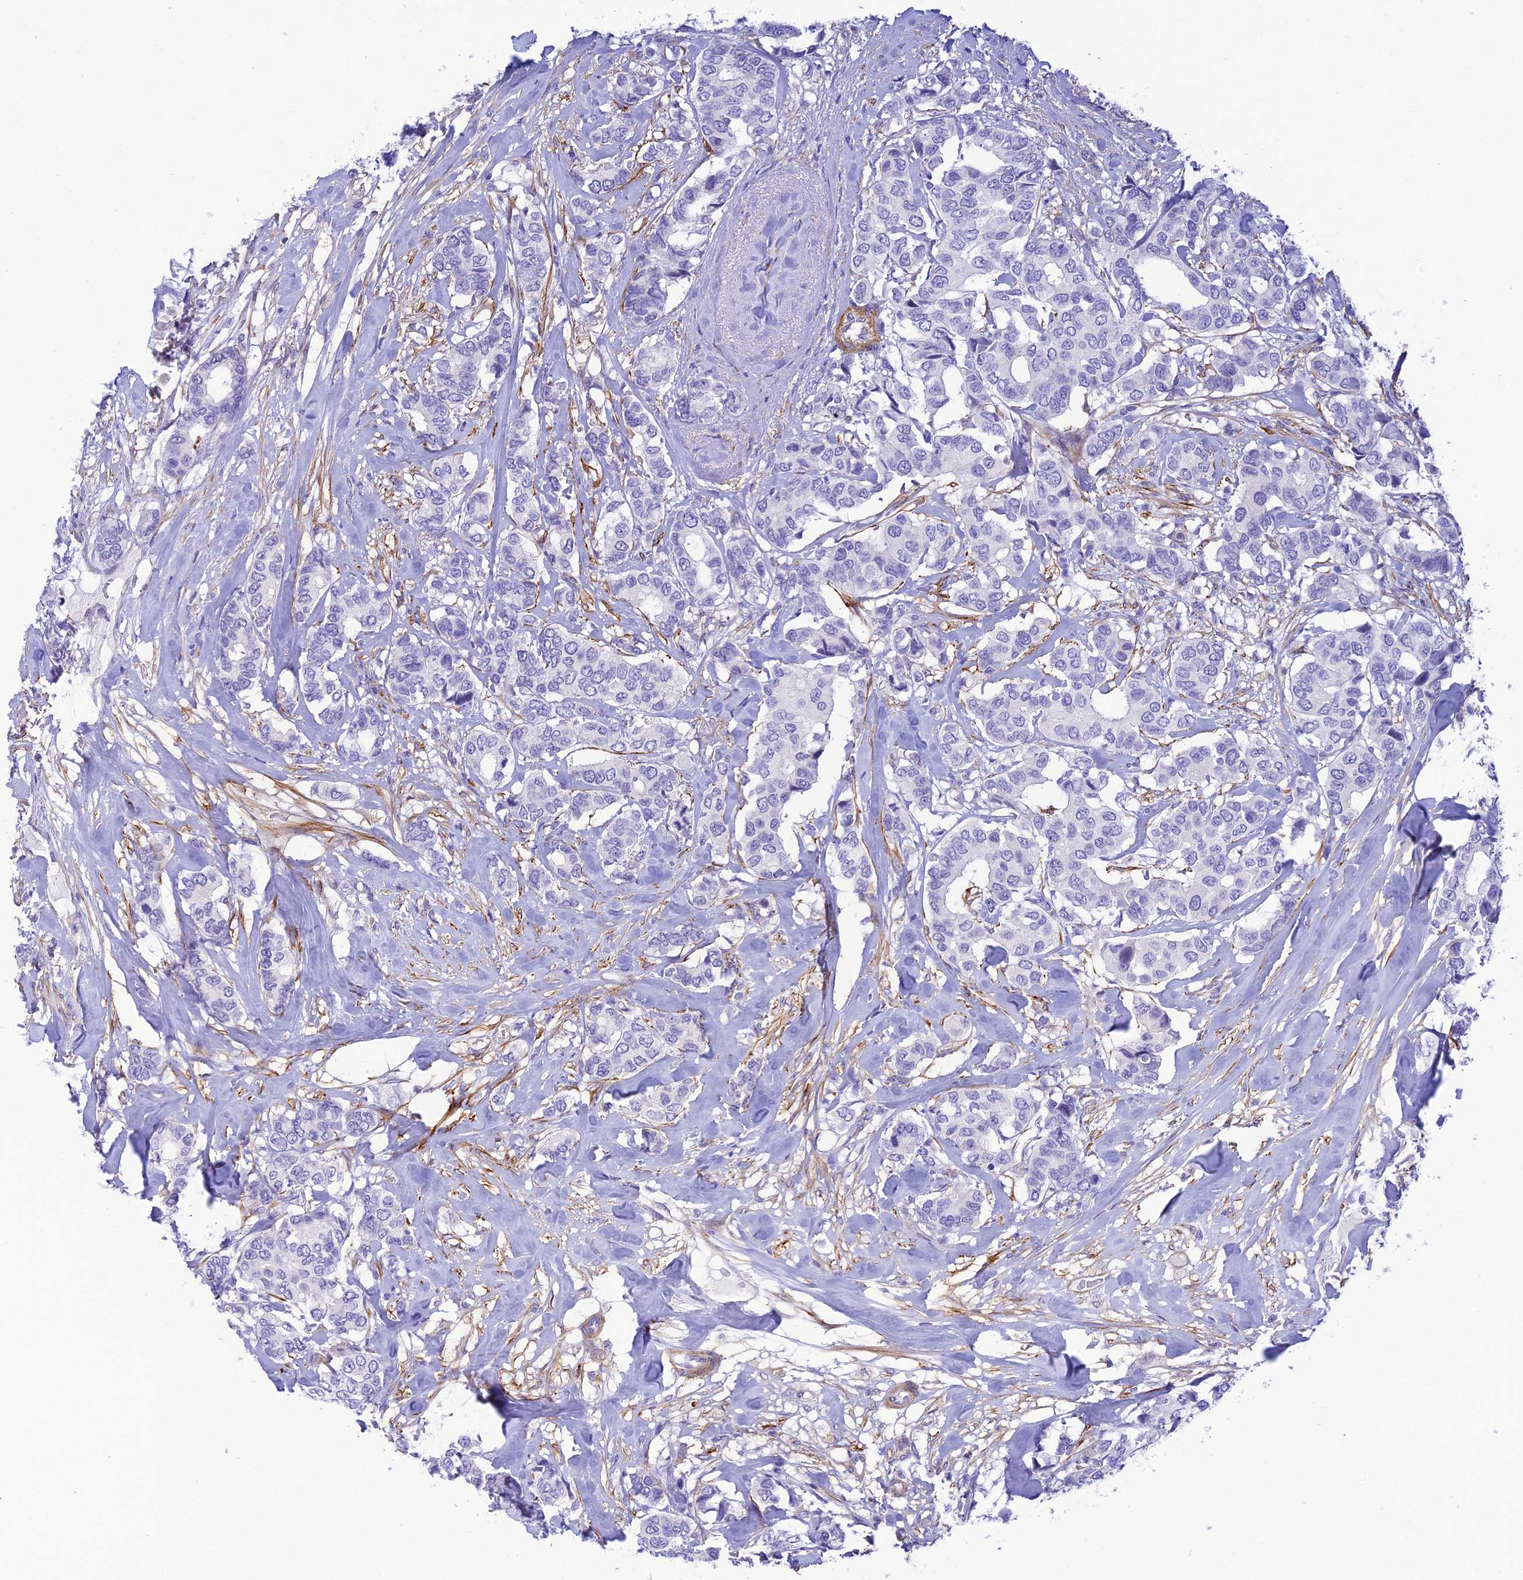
{"staining": {"intensity": "negative", "quantity": "none", "location": "none"}, "tissue": "breast cancer", "cell_type": "Tumor cells", "image_type": "cancer", "snomed": [{"axis": "morphology", "description": "Duct carcinoma"}, {"axis": "topography", "description": "Breast"}], "caption": "Protein analysis of breast cancer shows no significant positivity in tumor cells. (DAB (3,3'-diaminobenzidine) IHC, high magnification).", "gene": "ZDHHC16", "patient": {"sex": "female", "age": 87}}